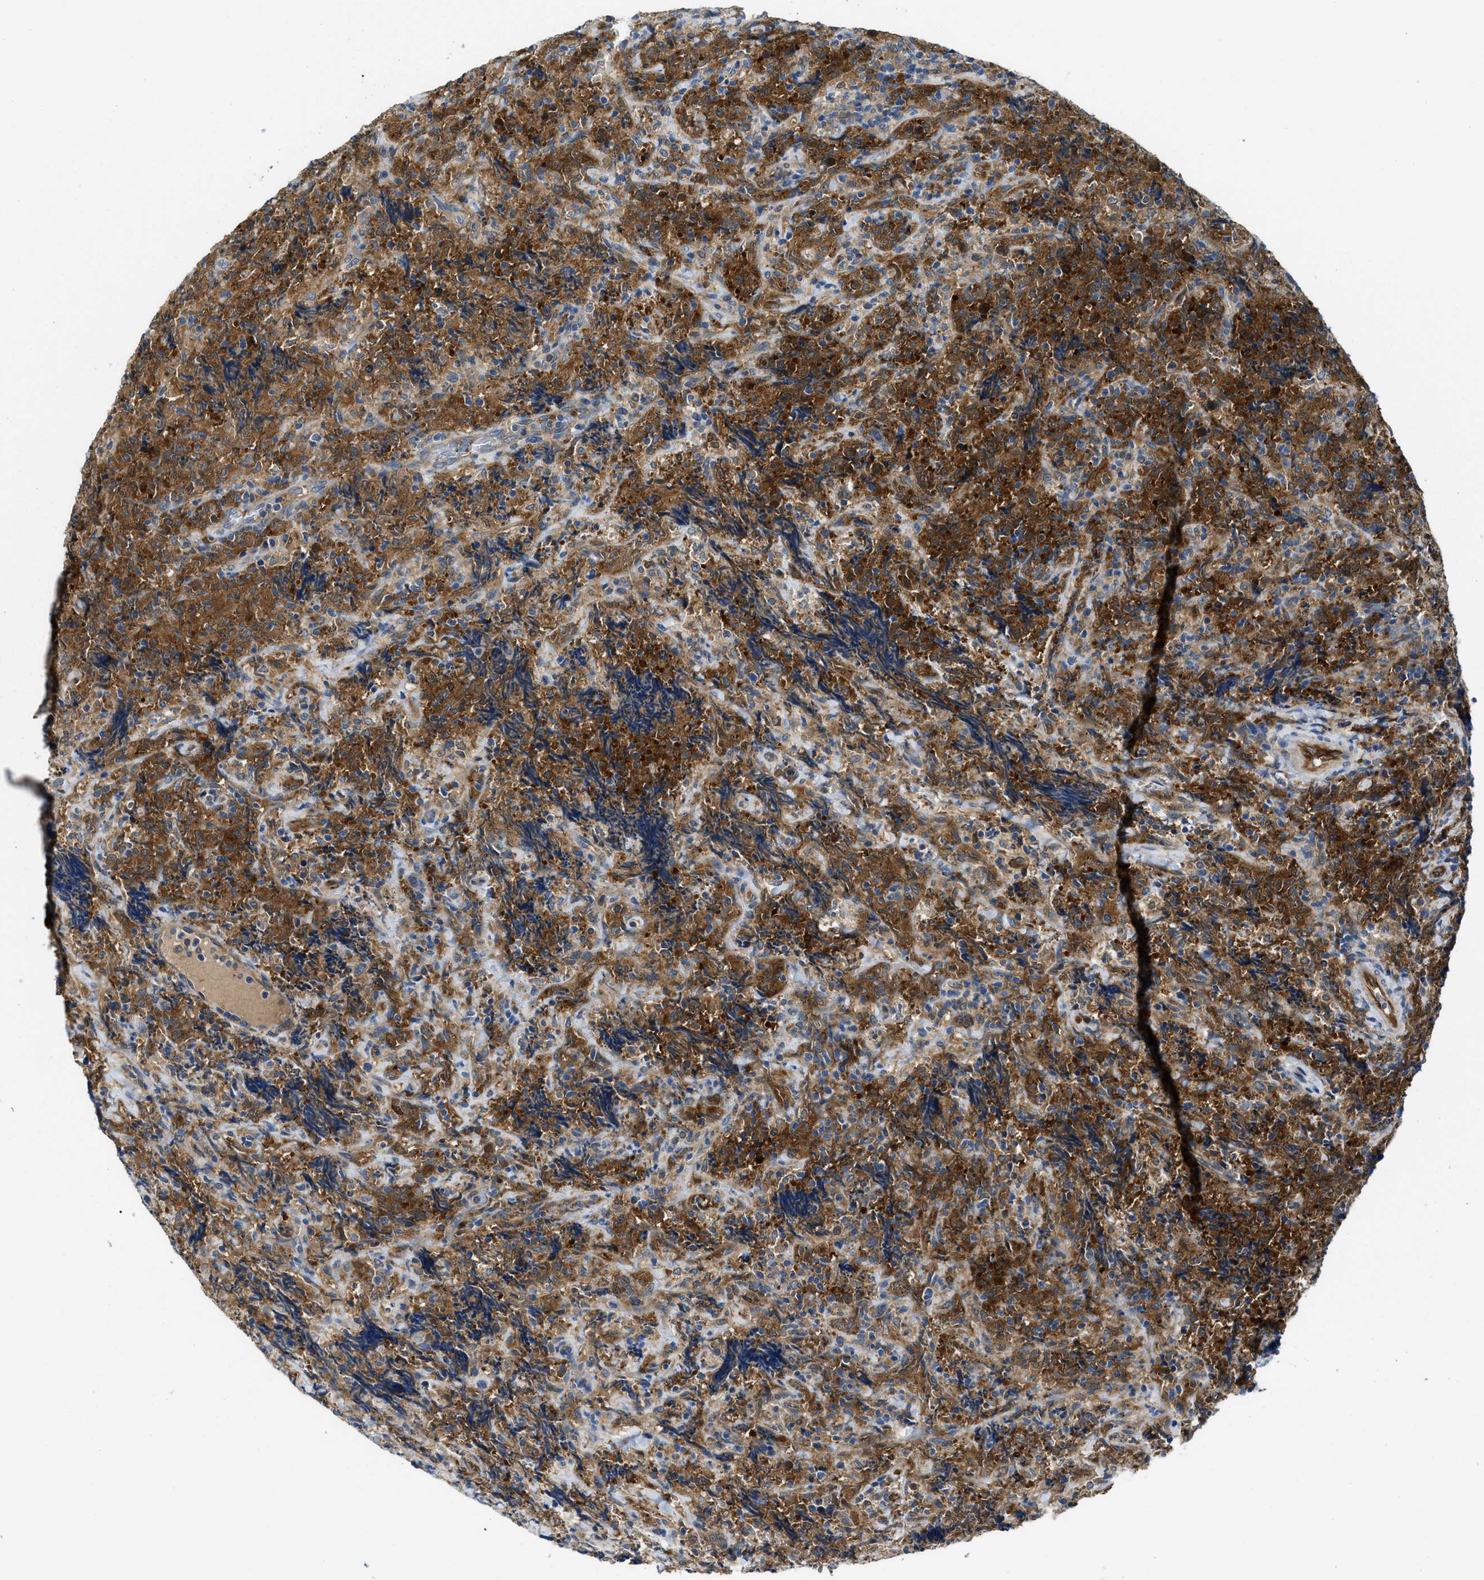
{"staining": {"intensity": "strong", "quantity": ">75%", "location": "cytoplasmic/membranous"}, "tissue": "lymphoma", "cell_type": "Tumor cells", "image_type": "cancer", "snomed": [{"axis": "morphology", "description": "Malignant lymphoma, non-Hodgkin's type, High grade"}, {"axis": "topography", "description": "Tonsil"}], "caption": "Malignant lymphoma, non-Hodgkin's type (high-grade) stained with DAB immunohistochemistry (IHC) displays high levels of strong cytoplasmic/membranous expression in approximately >75% of tumor cells.", "gene": "RIPK2", "patient": {"sex": "female", "age": 36}}